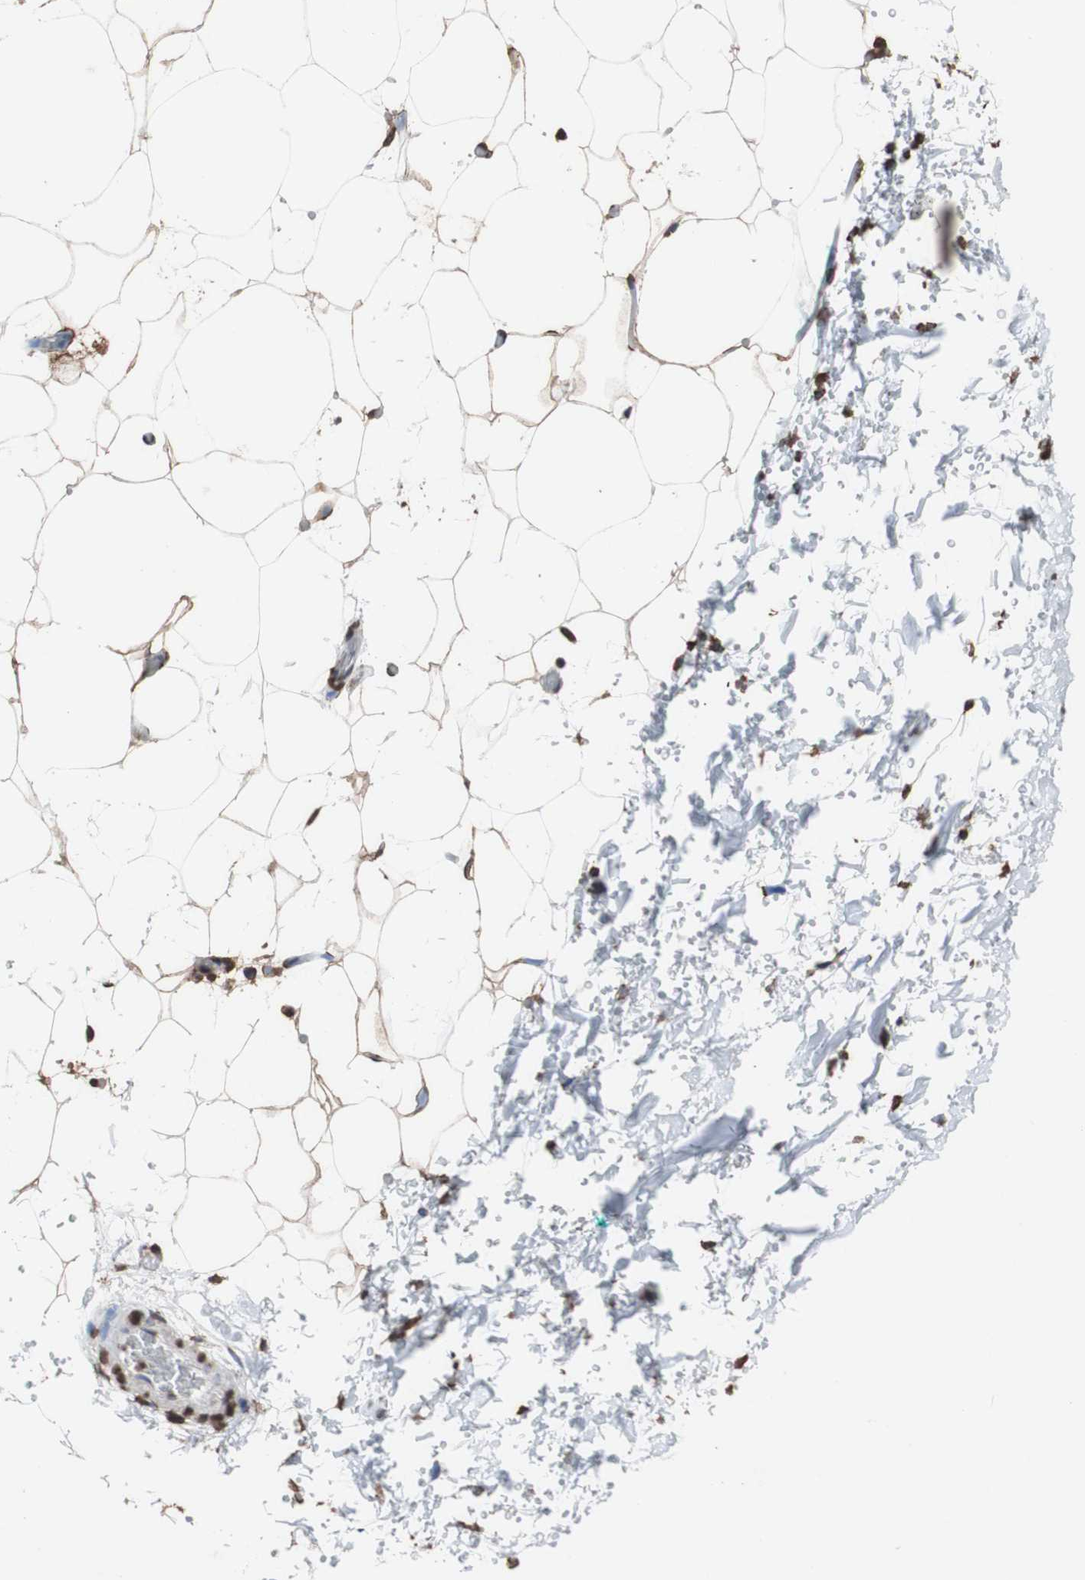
{"staining": {"intensity": "negative", "quantity": "none", "location": "none"}, "tissue": "adipose tissue", "cell_type": "Adipocytes", "image_type": "normal", "snomed": [{"axis": "morphology", "description": "Normal tissue, NOS"}, {"axis": "topography", "description": "Soft tissue"}], "caption": "The micrograph shows no significant positivity in adipocytes of adipose tissue.", "gene": "PIDD1", "patient": {"sex": "male", "age": 72}}